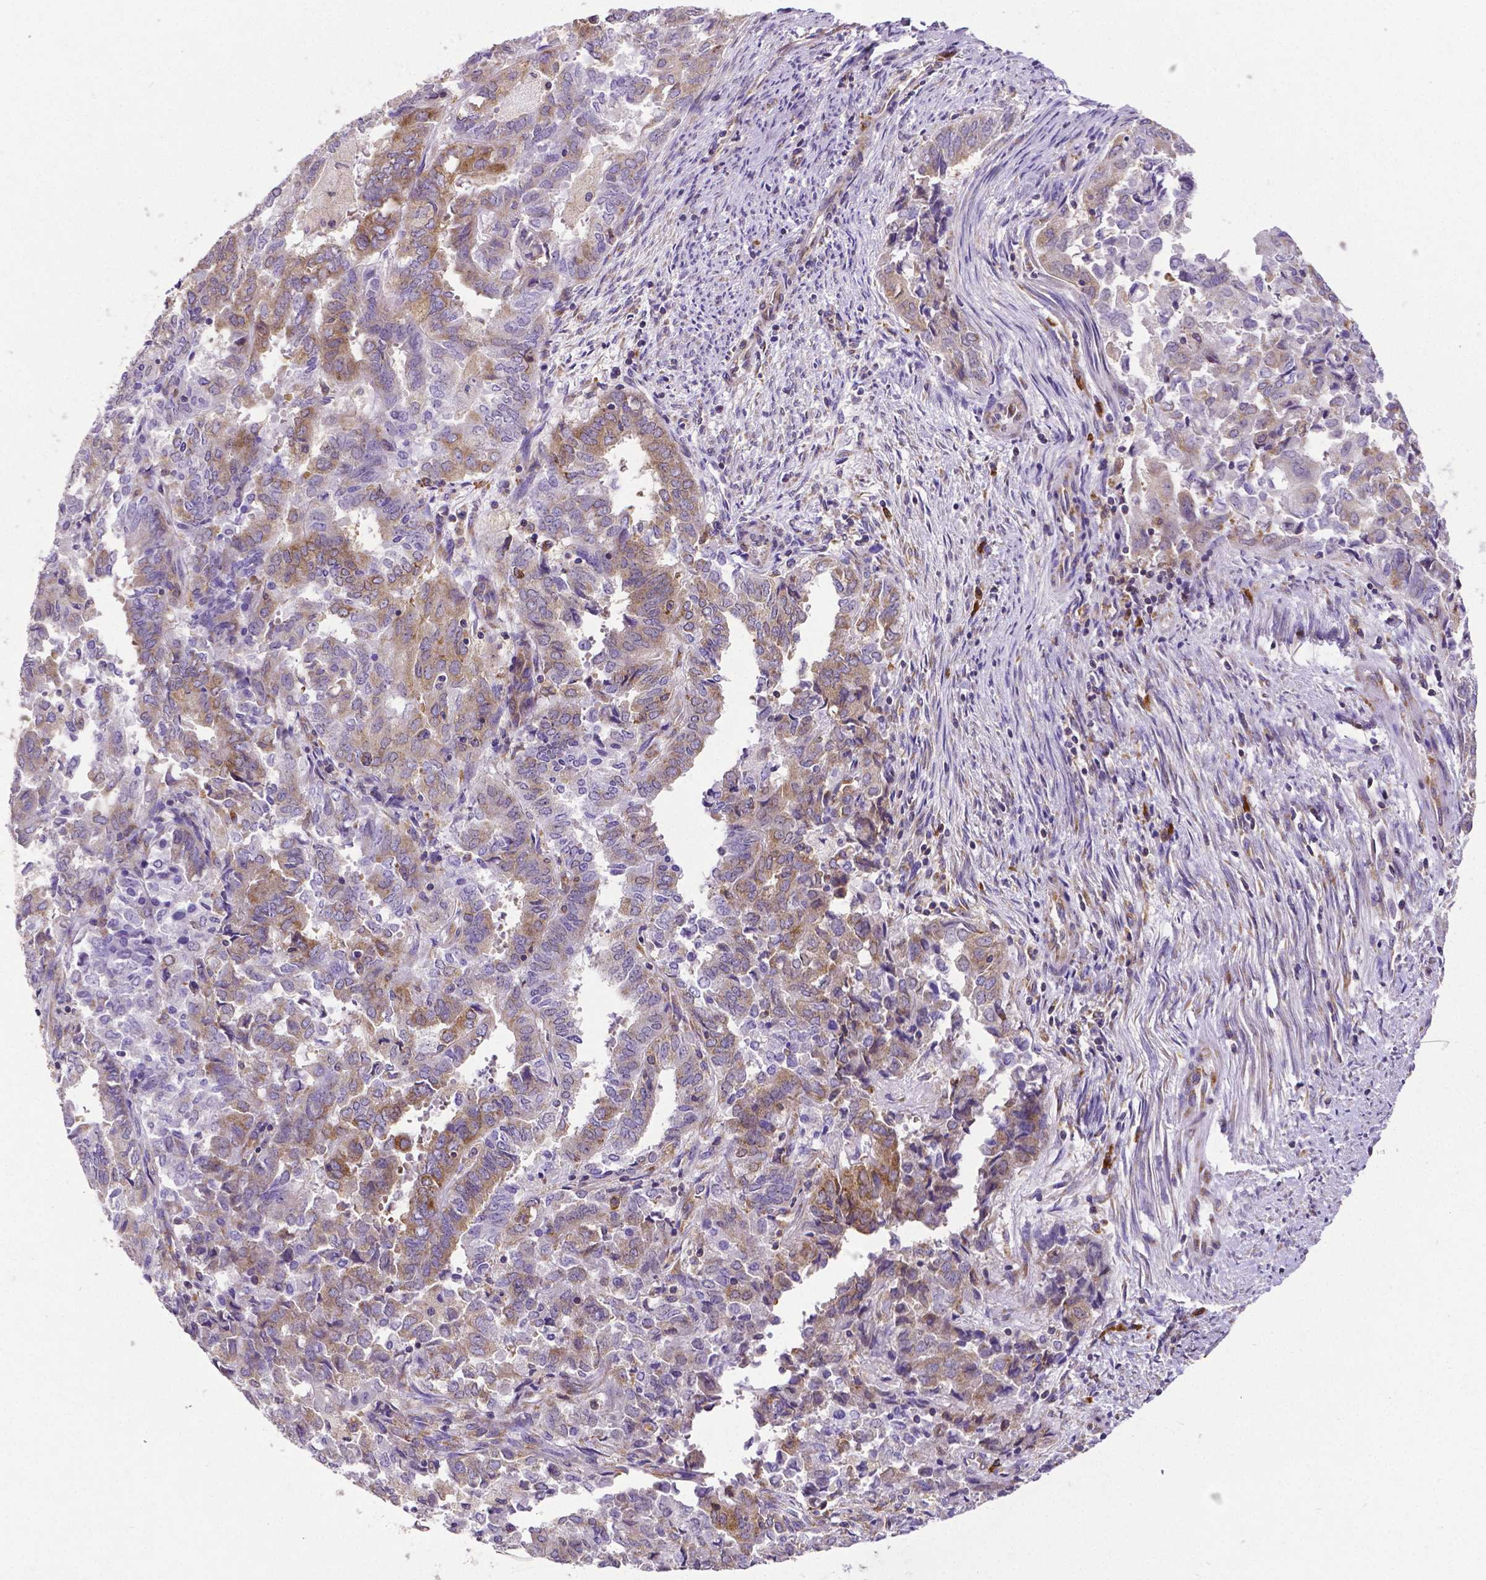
{"staining": {"intensity": "moderate", "quantity": "<25%", "location": "cytoplasmic/membranous"}, "tissue": "endometrial cancer", "cell_type": "Tumor cells", "image_type": "cancer", "snomed": [{"axis": "morphology", "description": "Adenocarcinoma, NOS"}, {"axis": "topography", "description": "Endometrium"}], "caption": "Brown immunohistochemical staining in human endometrial adenocarcinoma demonstrates moderate cytoplasmic/membranous expression in approximately <25% of tumor cells. (DAB IHC with brightfield microscopy, high magnification).", "gene": "MTDH", "patient": {"sex": "female", "age": 72}}